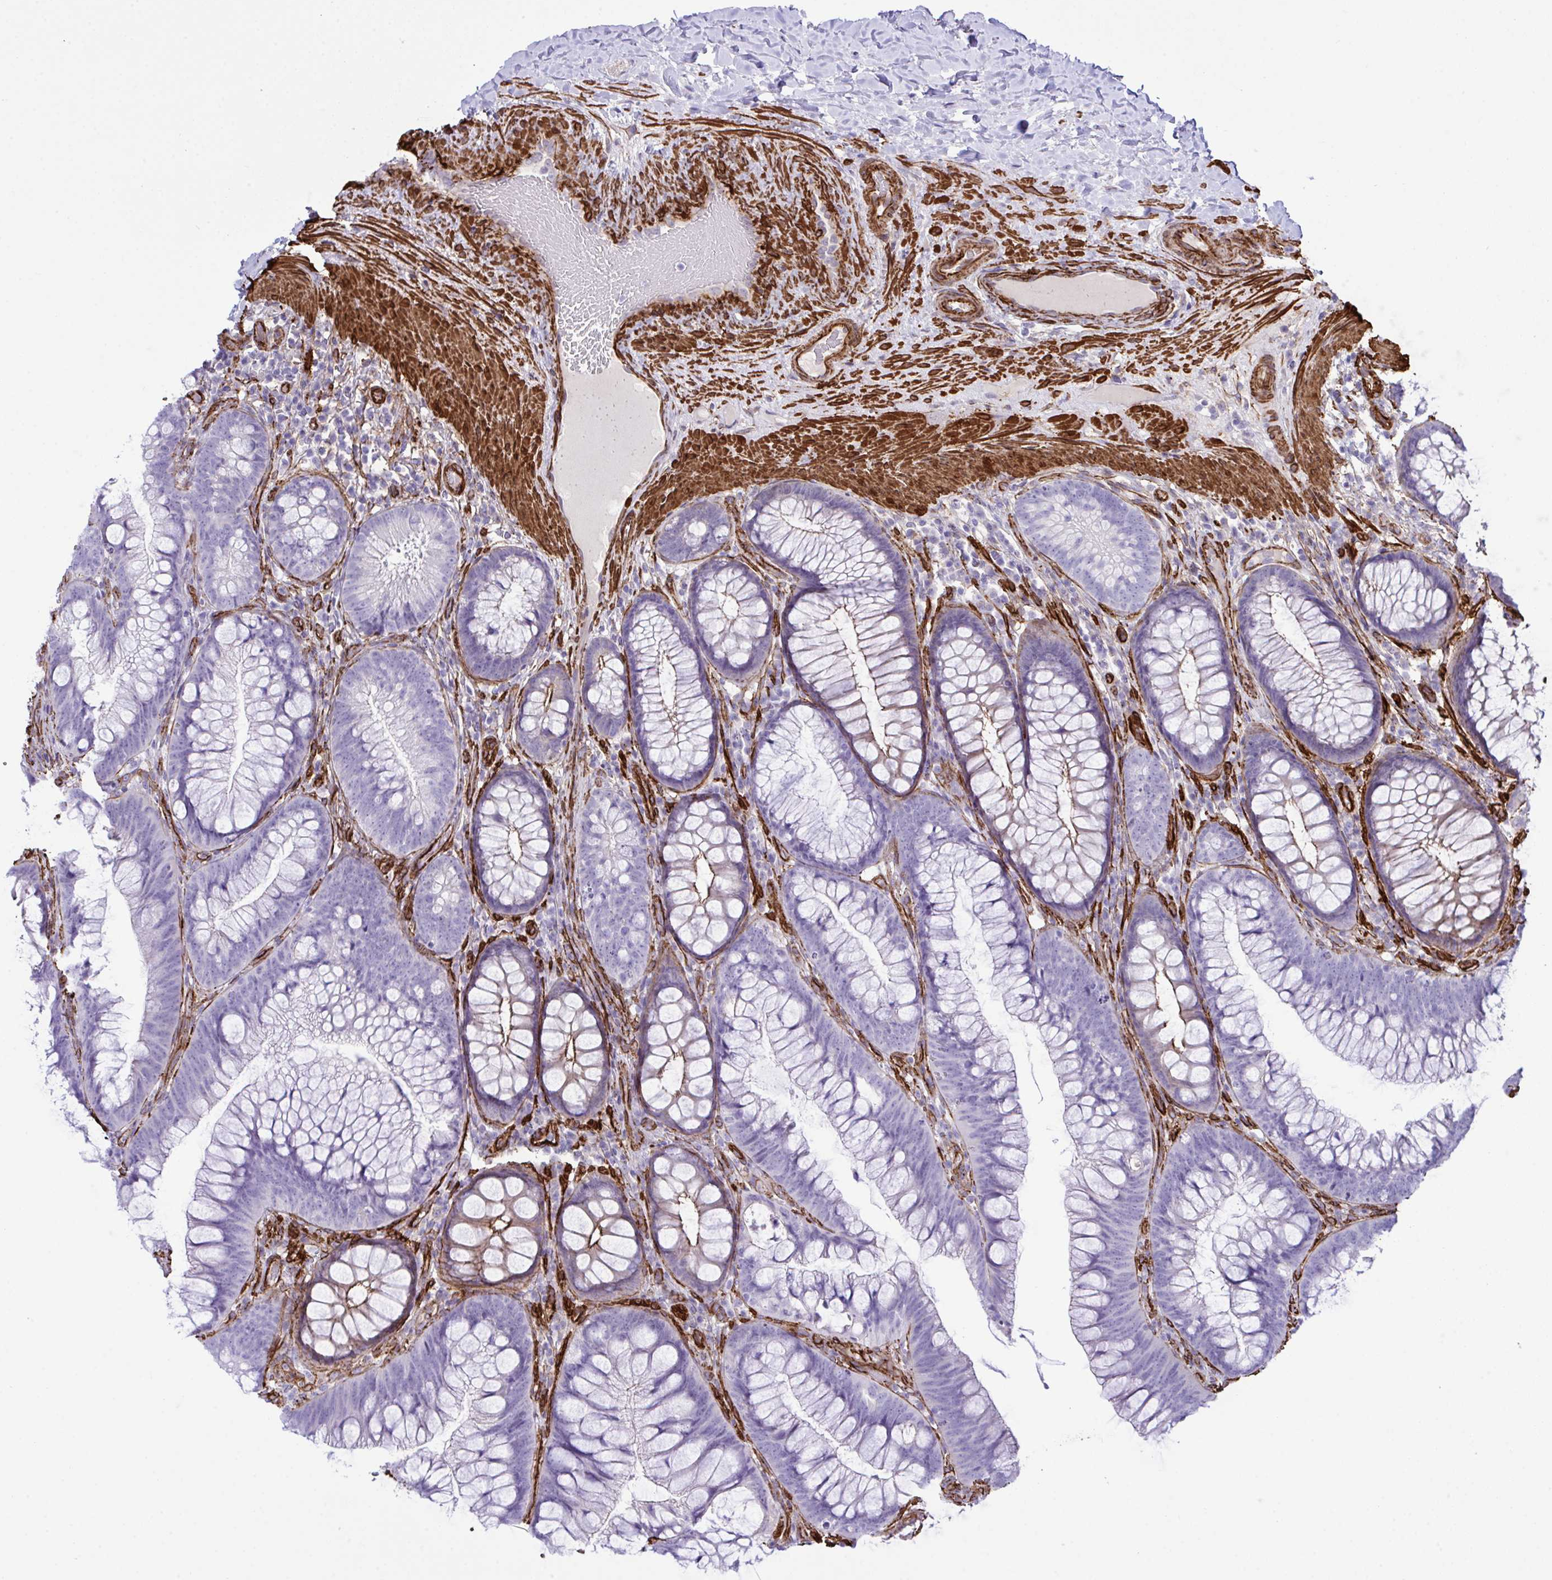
{"staining": {"intensity": "strong", "quantity": ">75%", "location": "cytoplasmic/membranous"}, "tissue": "colon", "cell_type": "Endothelial cells", "image_type": "normal", "snomed": [{"axis": "morphology", "description": "Normal tissue, NOS"}, {"axis": "morphology", "description": "Adenoma, NOS"}, {"axis": "topography", "description": "Soft tissue"}, {"axis": "topography", "description": "Colon"}], "caption": "Brown immunohistochemical staining in benign human colon shows strong cytoplasmic/membranous staining in approximately >75% of endothelial cells.", "gene": "SYNPO2L", "patient": {"sex": "male", "age": 47}}